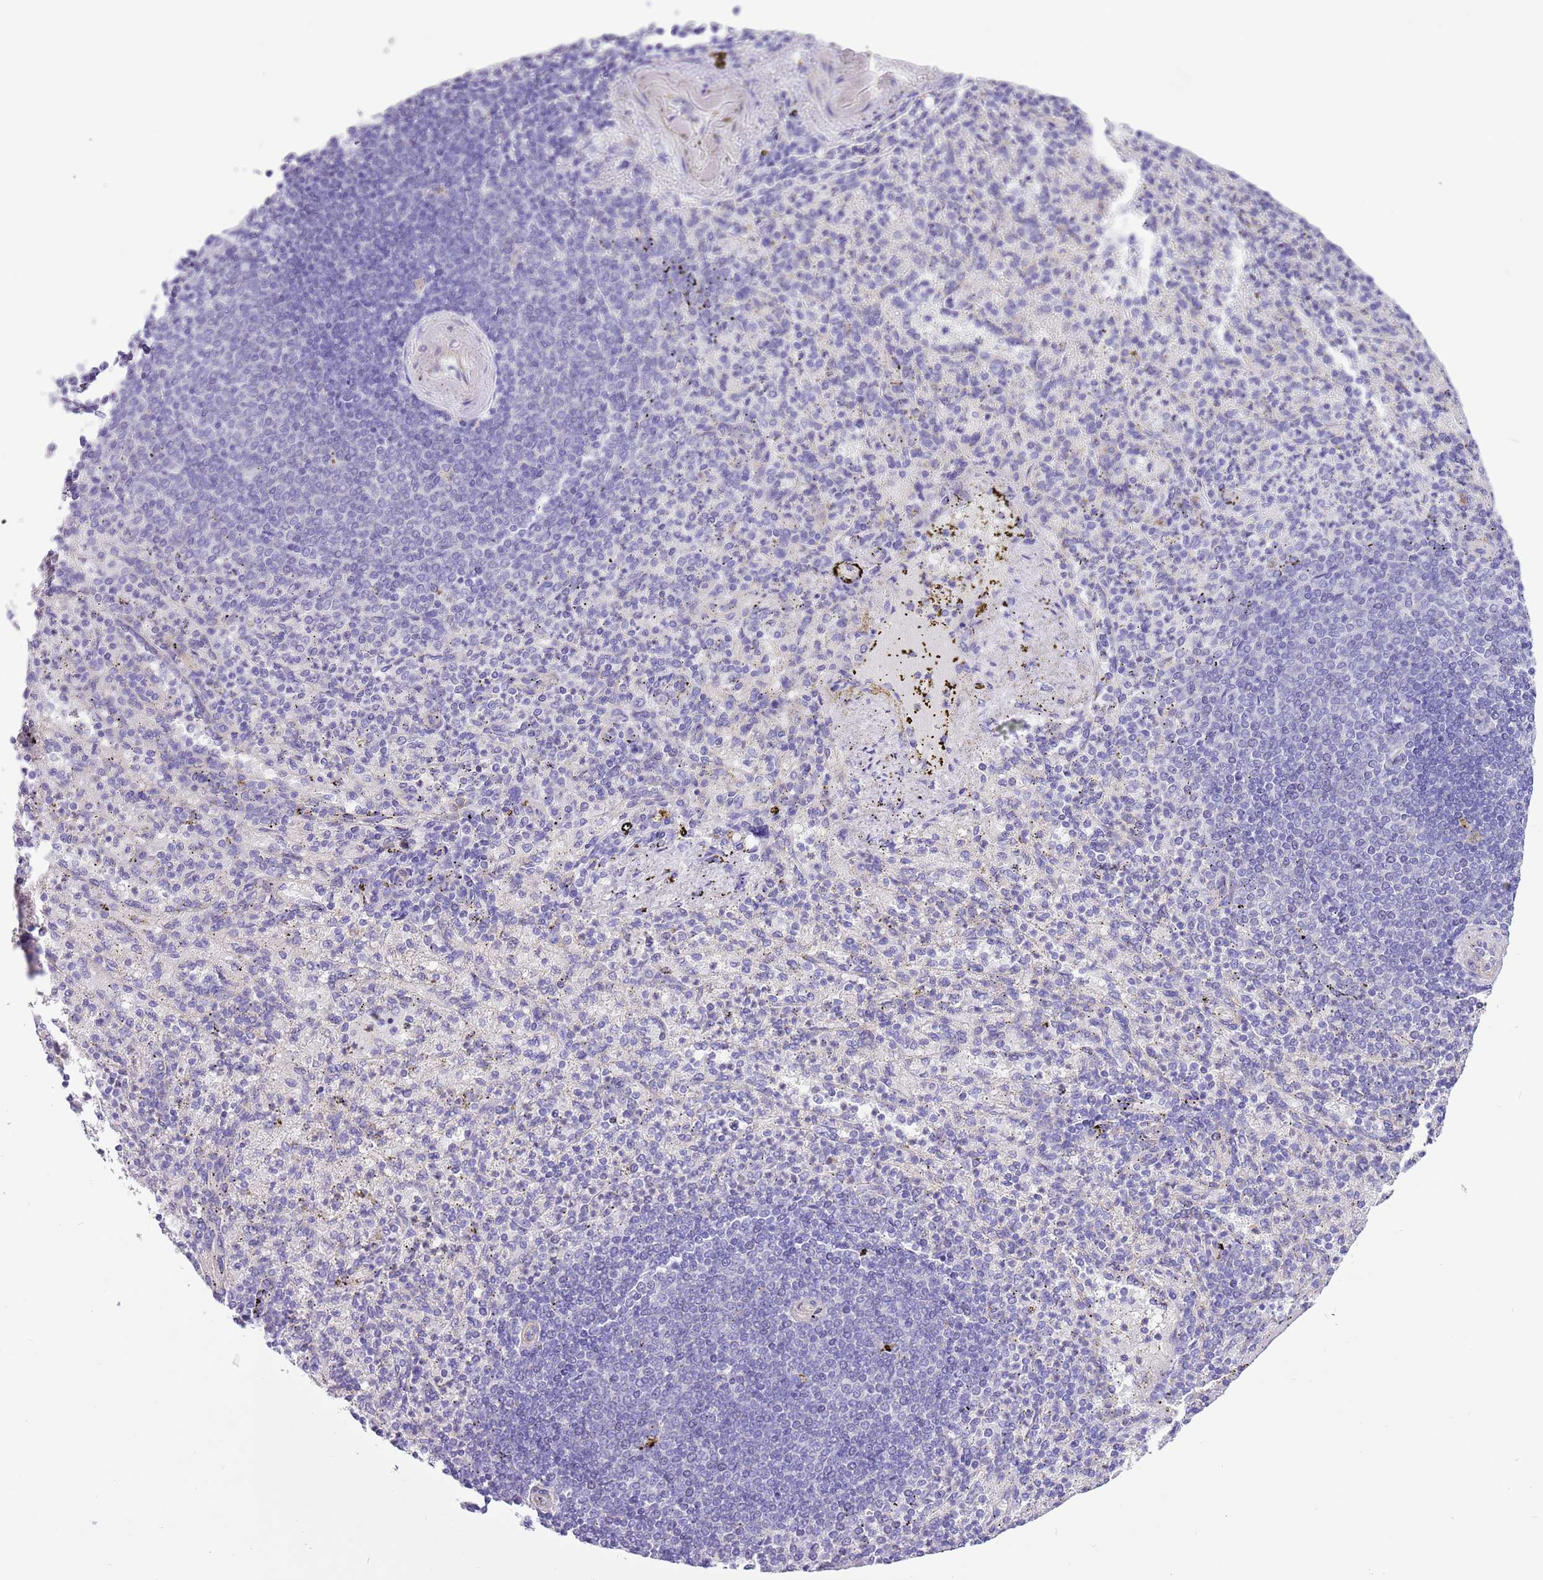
{"staining": {"intensity": "negative", "quantity": "none", "location": "none"}, "tissue": "spleen", "cell_type": "Cells in red pulp", "image_type": "normal", "snomed": [{"axis": "morphology", "description": "Normal tissue, NOS"}, {"axis": "topography", "description": "Spleen"}], "caption": "An immunohistochemistry micrograph of normal spleen is shown. There is no staining in cells in red pulp of spleen. Nuclei are stained in blue.", "gene": "SERINC3", "patient": {"sex": "female", "age": 74}}